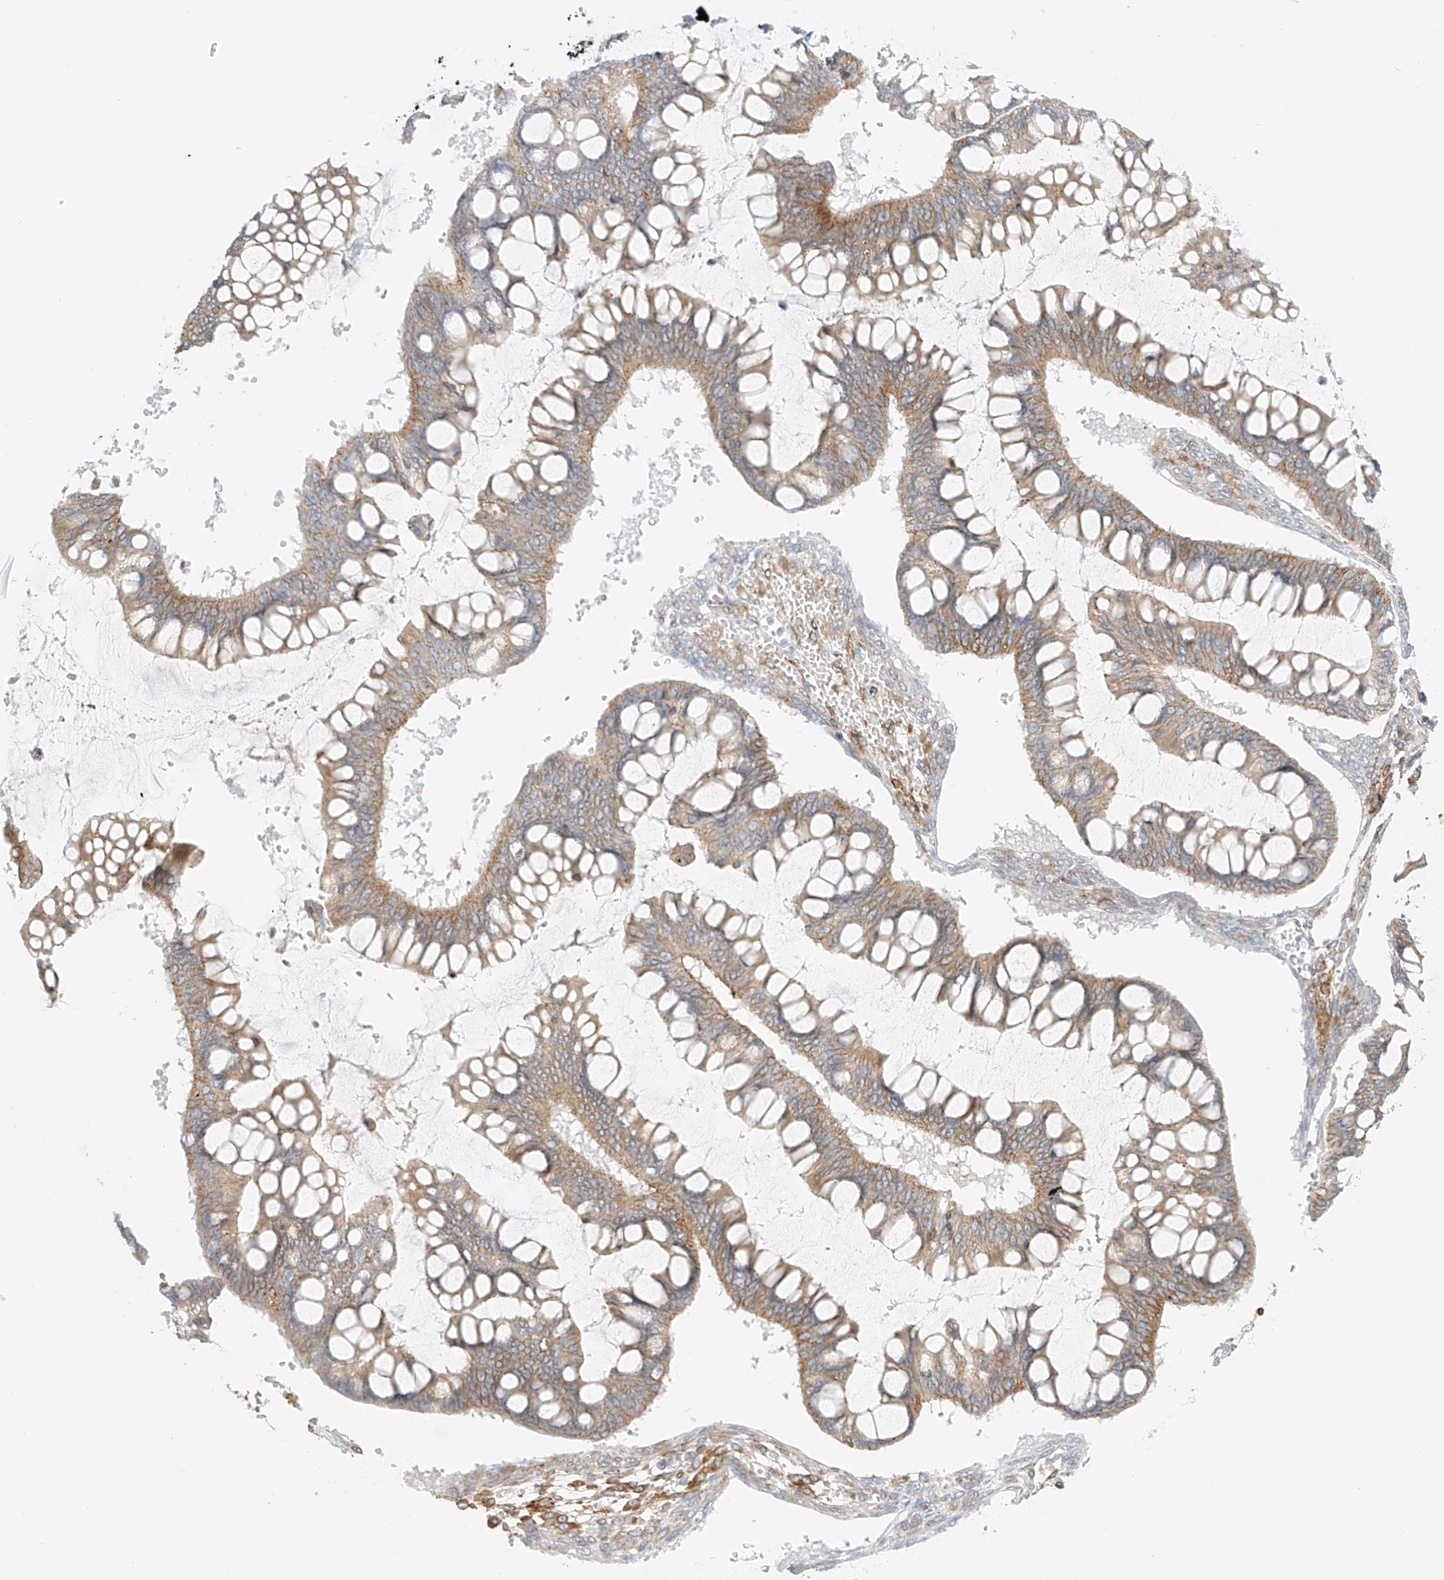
{"staining": {"intensity": "moderate", "quantity": ">75%", "location": "cytoplasmic/membranous"}, "tissue": "ovarian cancer", "cell_type": "Tumor cells", "image_type": "cancer", "snomed": [{"axis": "morphology", "description": "Cystadenocarcinoma, mucinous, NOS"}, {"axis": "topography", "description": "Ovary"}], "caption": "IHC micrograph of neoplastic tissue: mucinous cystadenocarcinoma (ovarian) stained using IHC shows medium levels of moderate protein expression localized specifically in the cytoplasmic/membranous of tumor cells, appearing as a cytoplasmic/membranous brown color.", "gene": "PCYOX1", "patient": {"sex": "female", "age": 73}}